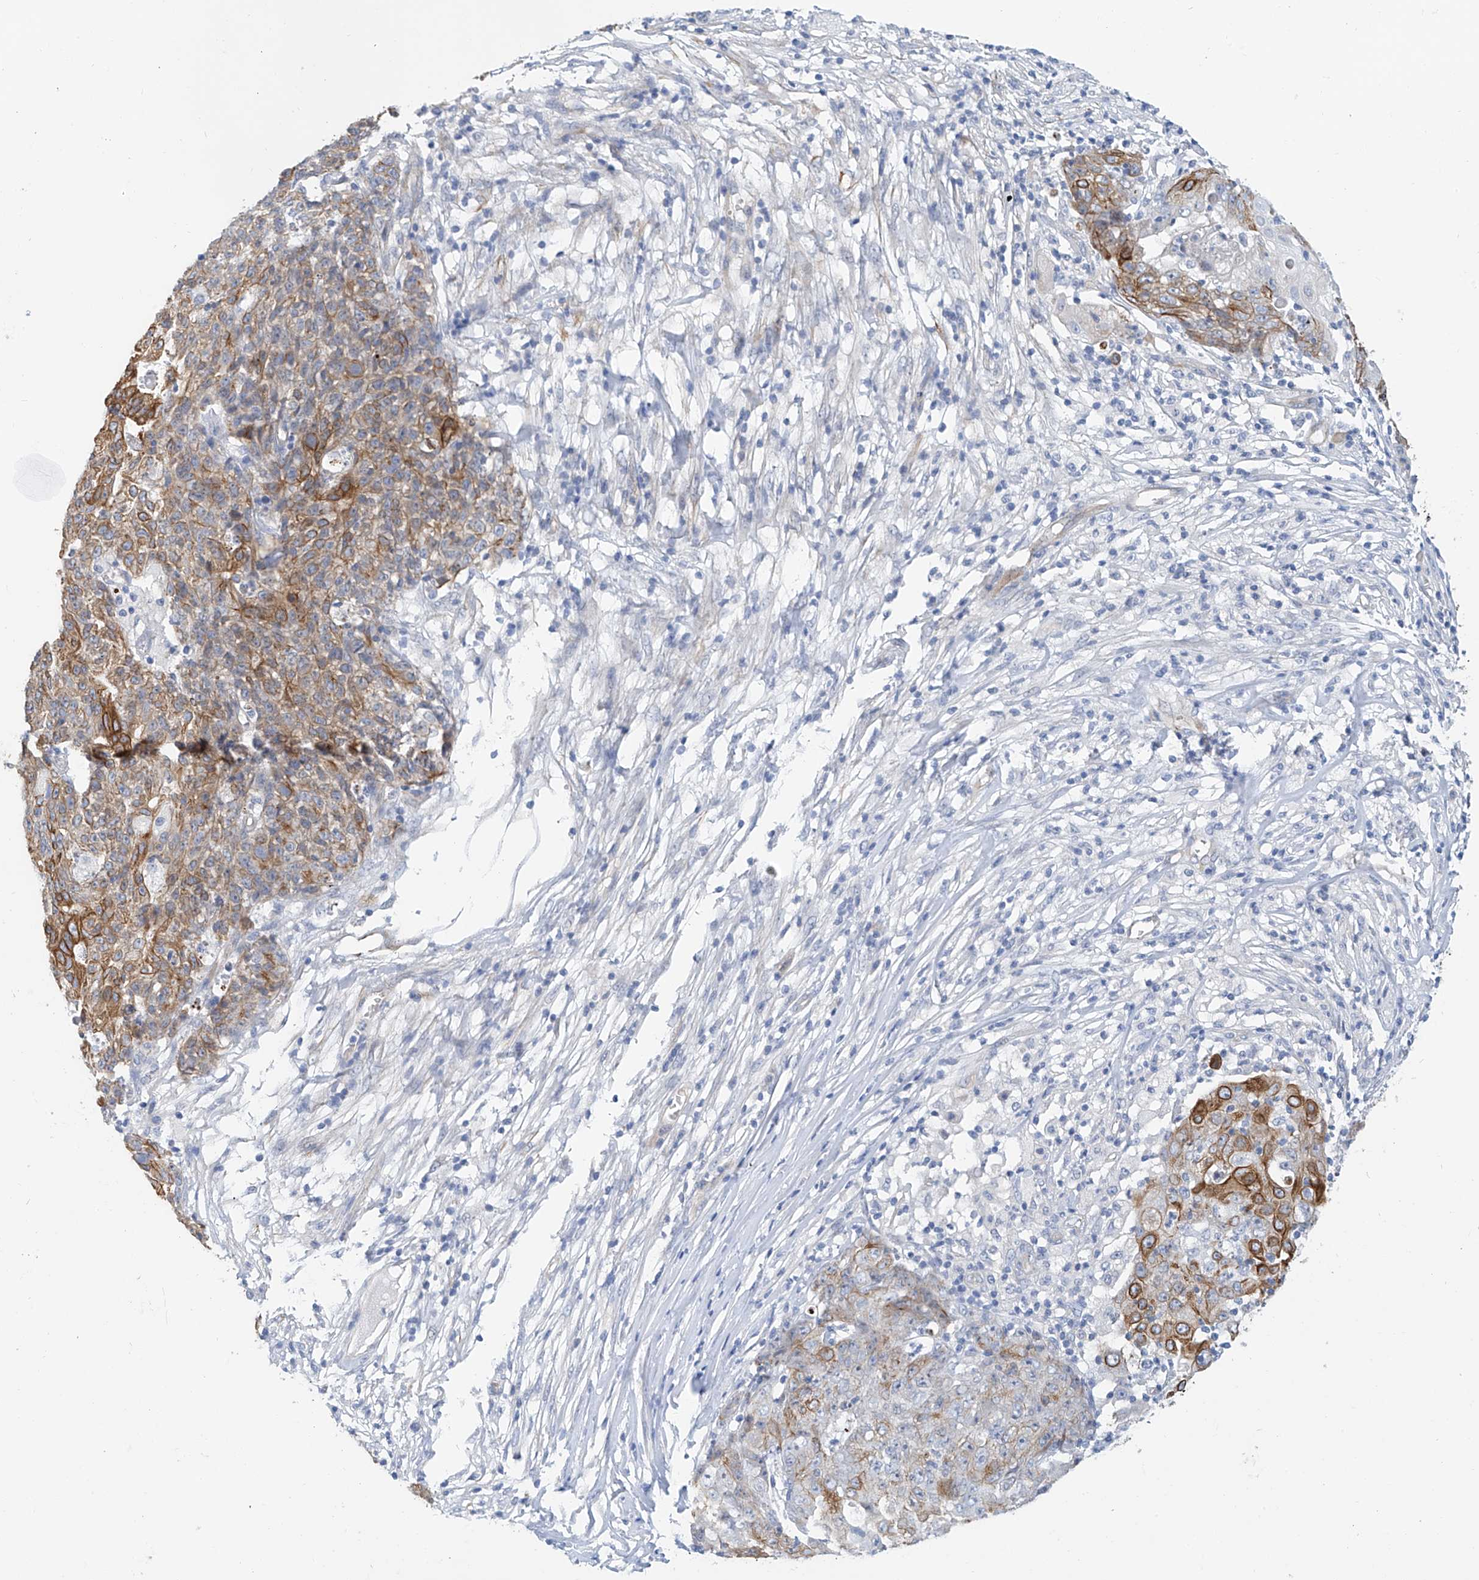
{"staining": {"intensity": "moderate", "quantity": "25%-75%", "location": "cytoplasmic/membranous"}, "tissue": "ovarian cancer", "cell_type": "Tumor cells", "image_type": "cancer", "snomed": [{"axis": "morphology", "description": "Carcinoma, endometroid"}, {"axis": "topography", "description": "Ovary"}], "caption": "Endometroid carcinoma (ovarian) was stained to show a protein in brown. There is medium levels of moderate cytoplasmic/membranous staining in about 25%-75% of tumor cells.", "gene": "PIK3C2B", "patient": {"sex": "female", "age": 42}}